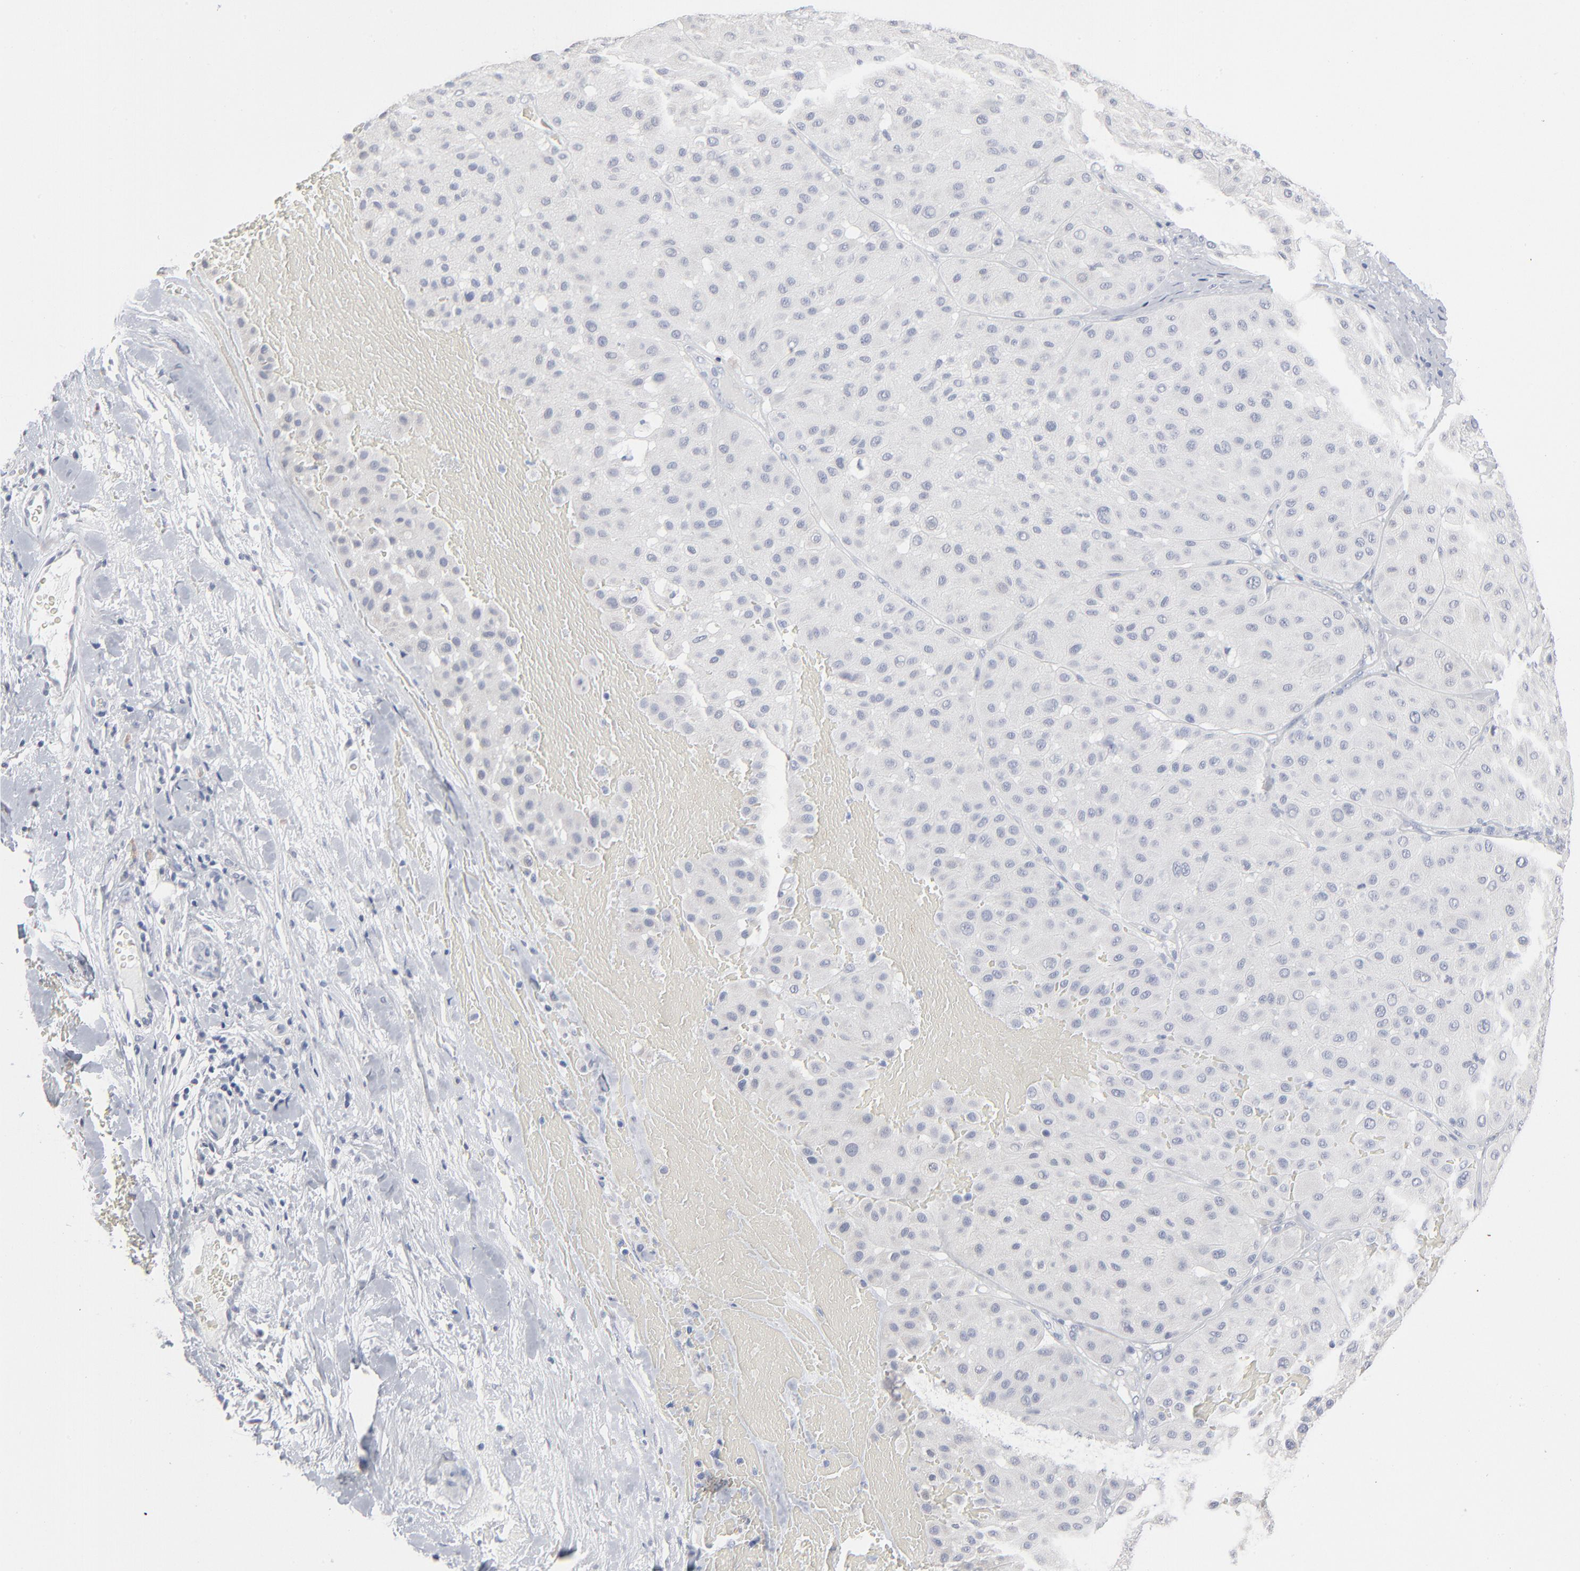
{"staining": {"intensity": "negative", "quantity": "none", "location": "none"}, "tissue": "melanoma", "cell_type": "Tumor cells", "image_type": "cancer", "snomed": [{"axis": "morphology", "description": "Normal tissue, NOS"}, {"axis": "morphology", "description": "Malignant melanoma, Metastatic site"}, {"axis": "topography", "description": "Skin"}], "caption": "The micrograph displays no staining of tumor cells in malignant melanoma (metastatic site). (Stains: DAB (3,3'-diaminobenzidine) IHC with hematoxylin counter stain, Microscopy: brightfield microscopy at high magnification).", "gene": "PAGE1", "patient": {"sex": "male", "age": 41}}